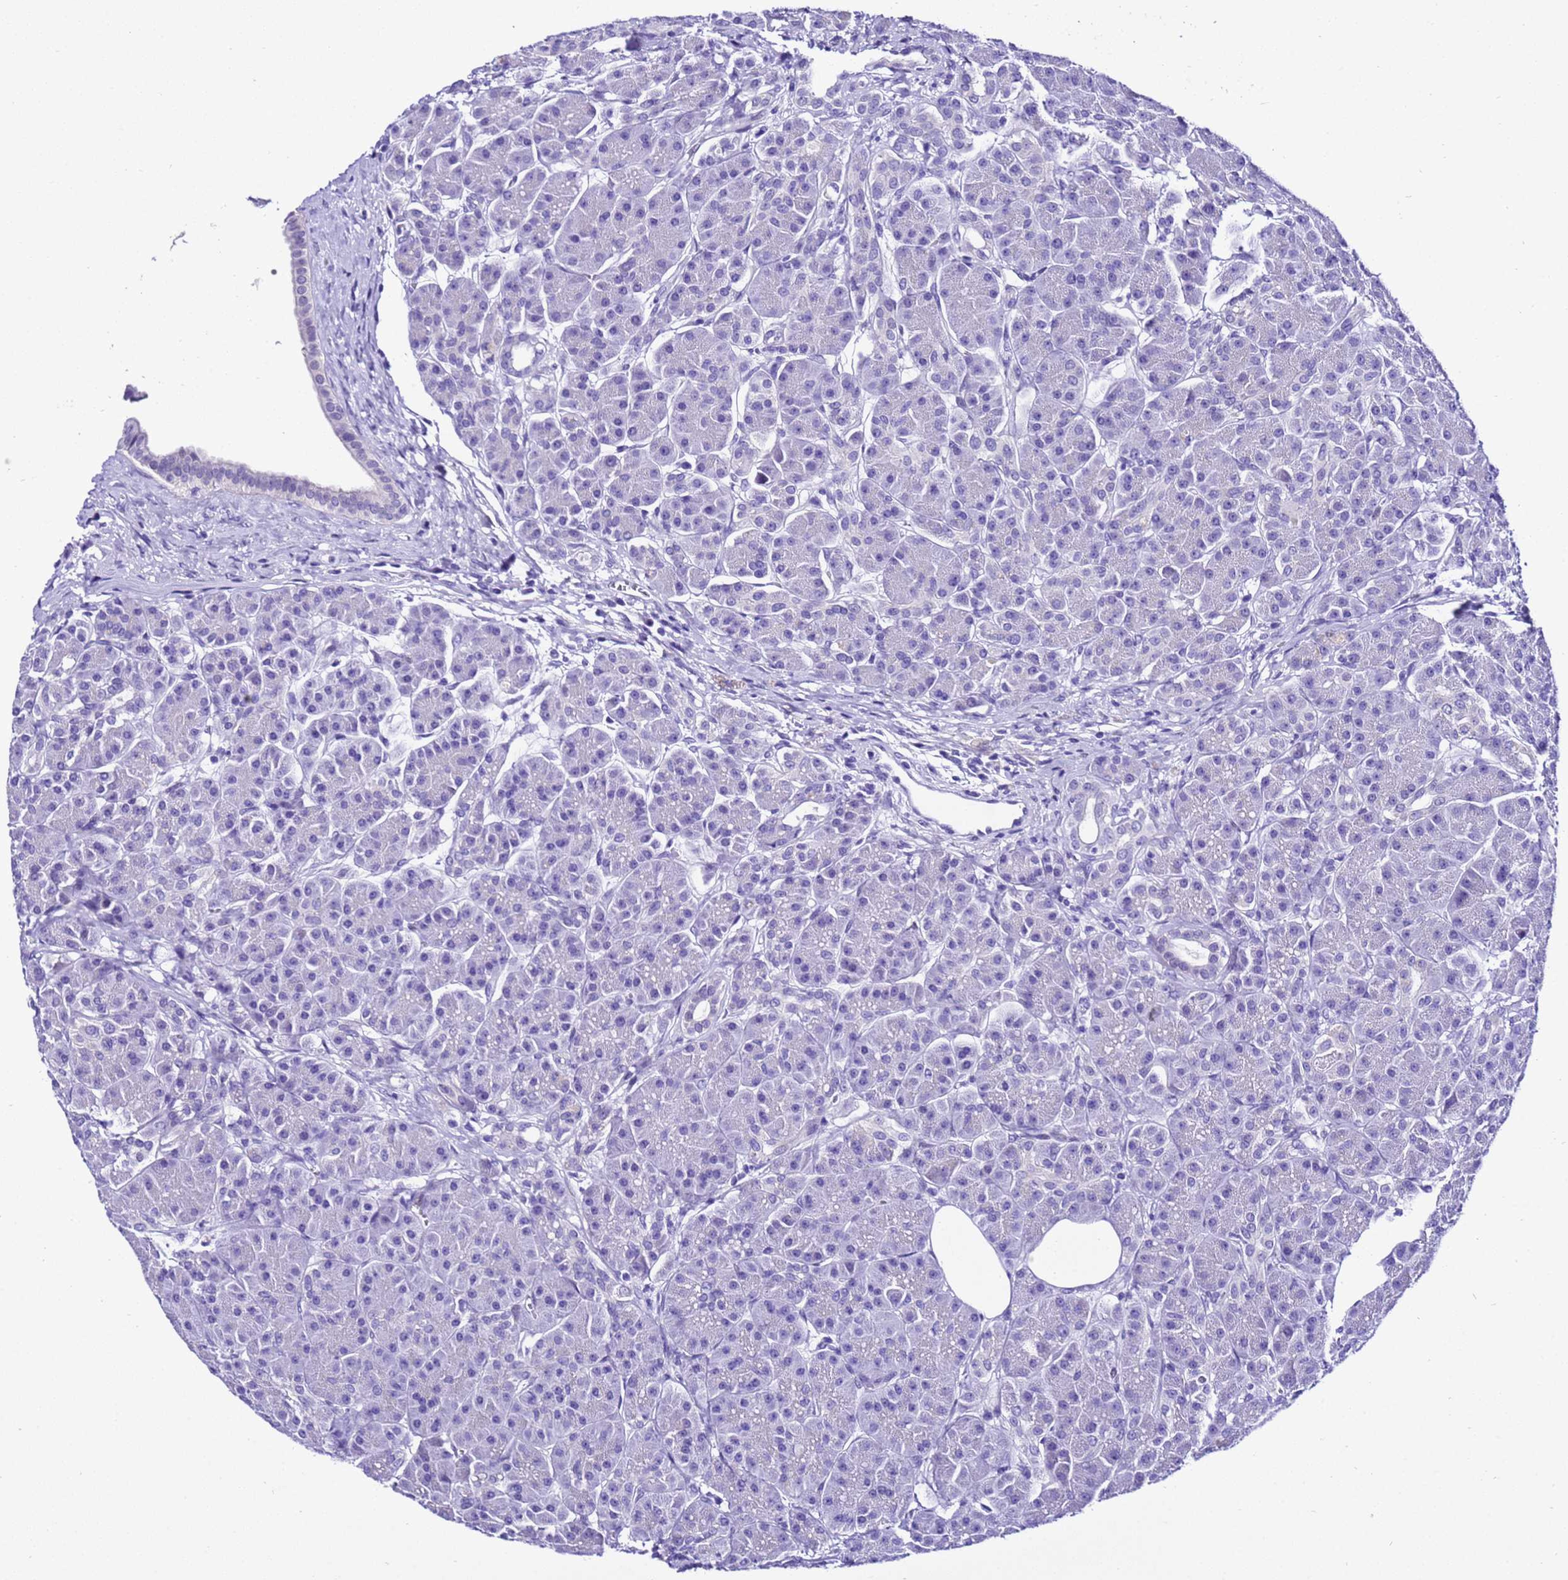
{"staining": {"intensity": "negative", "quantity": "none", "location": "none"}, "tissue": "pancreas", "cell_type": "Exocrine glandular cells", "image_type": "normal", "snomed": [{"axis": "morphology", "description": "Normal tissue, NOS"}, {"axis": "topography", "description": "Pancreas"}], "caption": "Immunohistochemistry photomicrograph of unremarkable pancreas stained for a protein (brown), which exhibits no expression in exocrine glandular cells.", "gene": "ZNF417", "patient": {"sex": "male", "age": 63}}